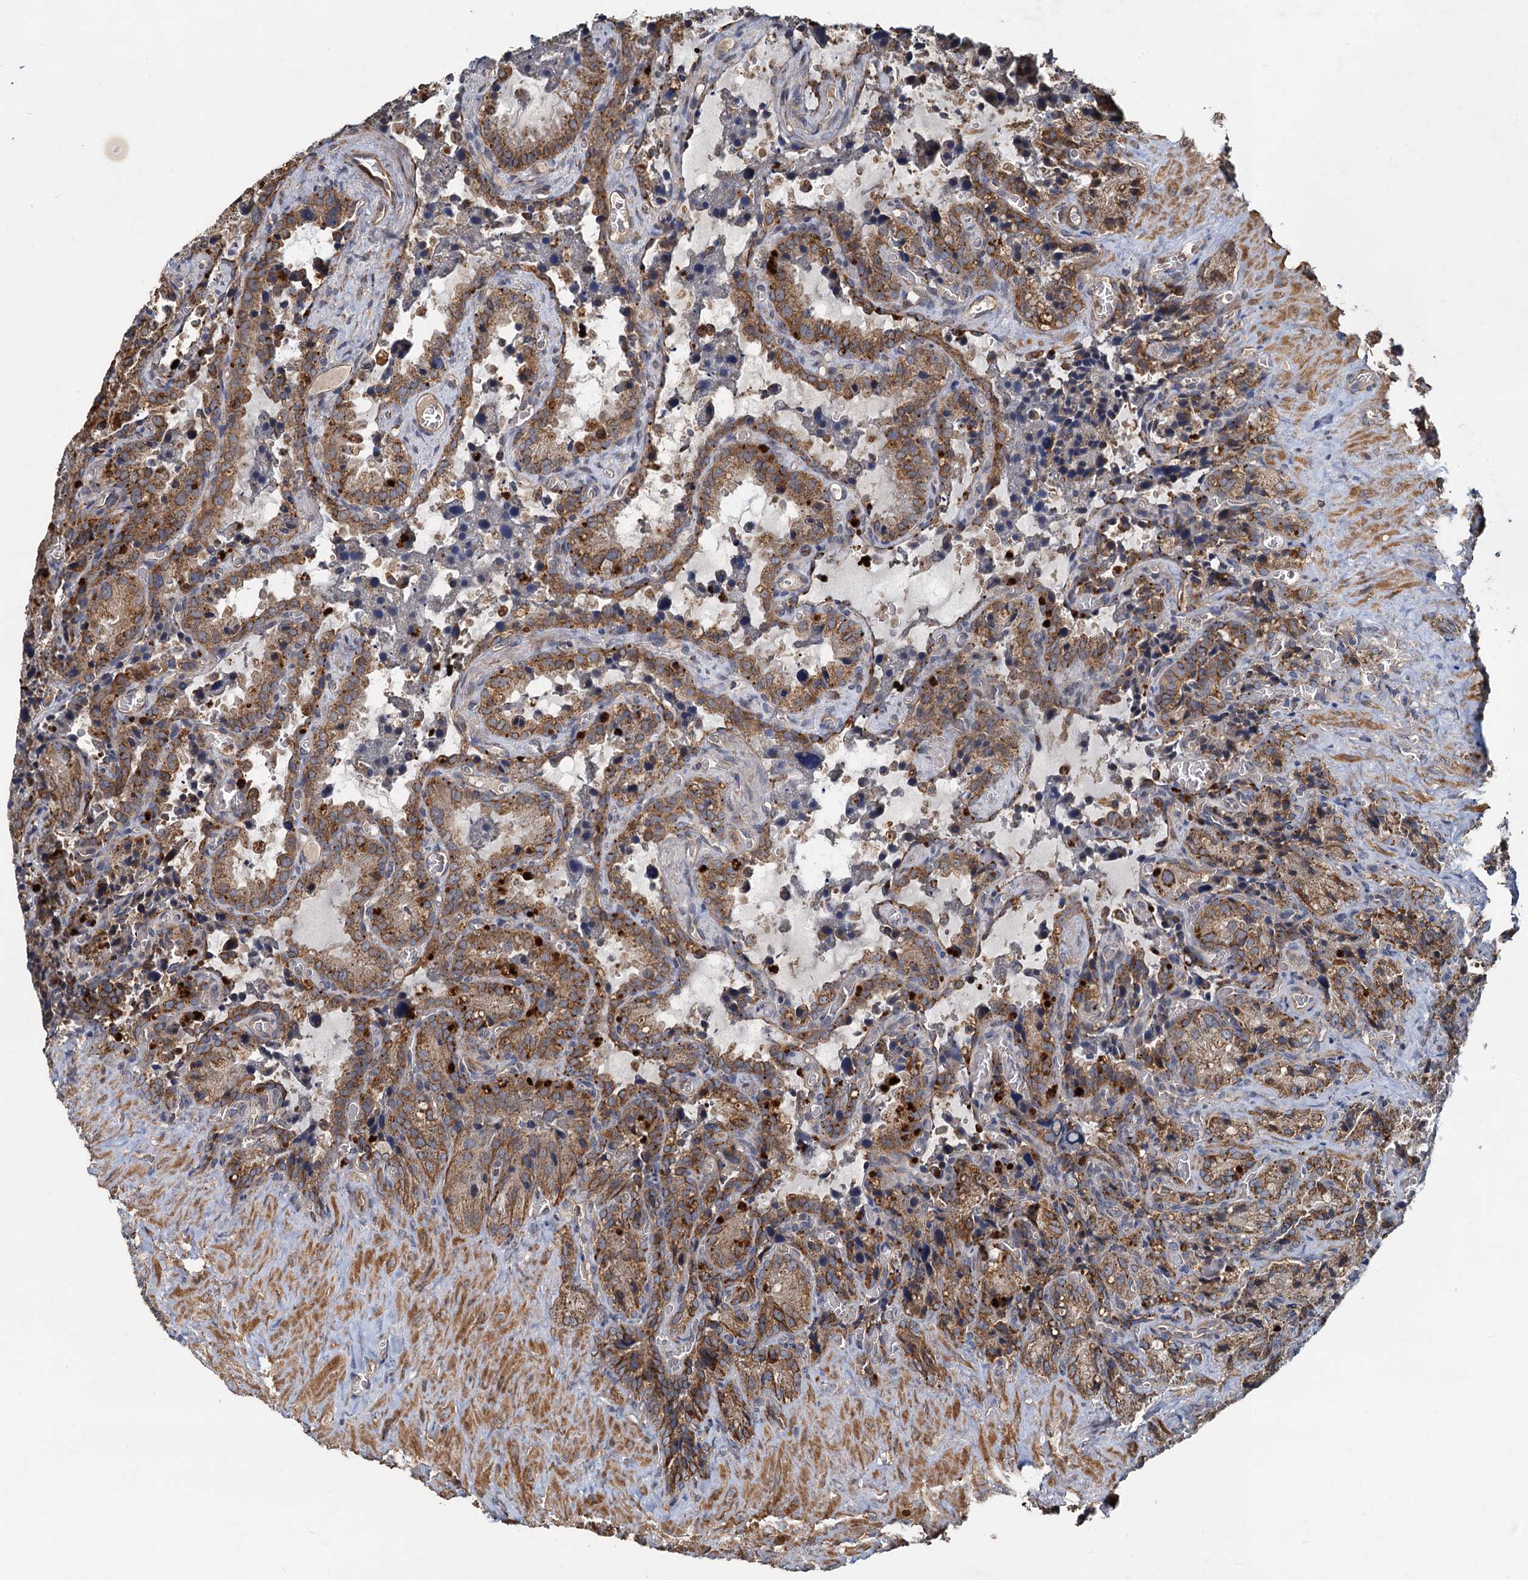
{"staining": {"intensity": "moderate", "quantity": ">75%", "location": "cytoplasmic/membranous"}, "tissue": "seminal vesicle", "cell_type": "Glandular cells", "image_type": "normal", "snomed": [{"axis": "morphology", "description": "Normal tissue, NOS"}, {"axis": "topography", "description": "Seminal veicle"}], "caption": "High-power microscopy captured an IHC micrograph of normal seminal vesicle, revealing moderate cytoplasmic/membranous staining in about >75% of glandular cells.", "gene": "SDS", "patient": {"sex": "male", "age": 62}}